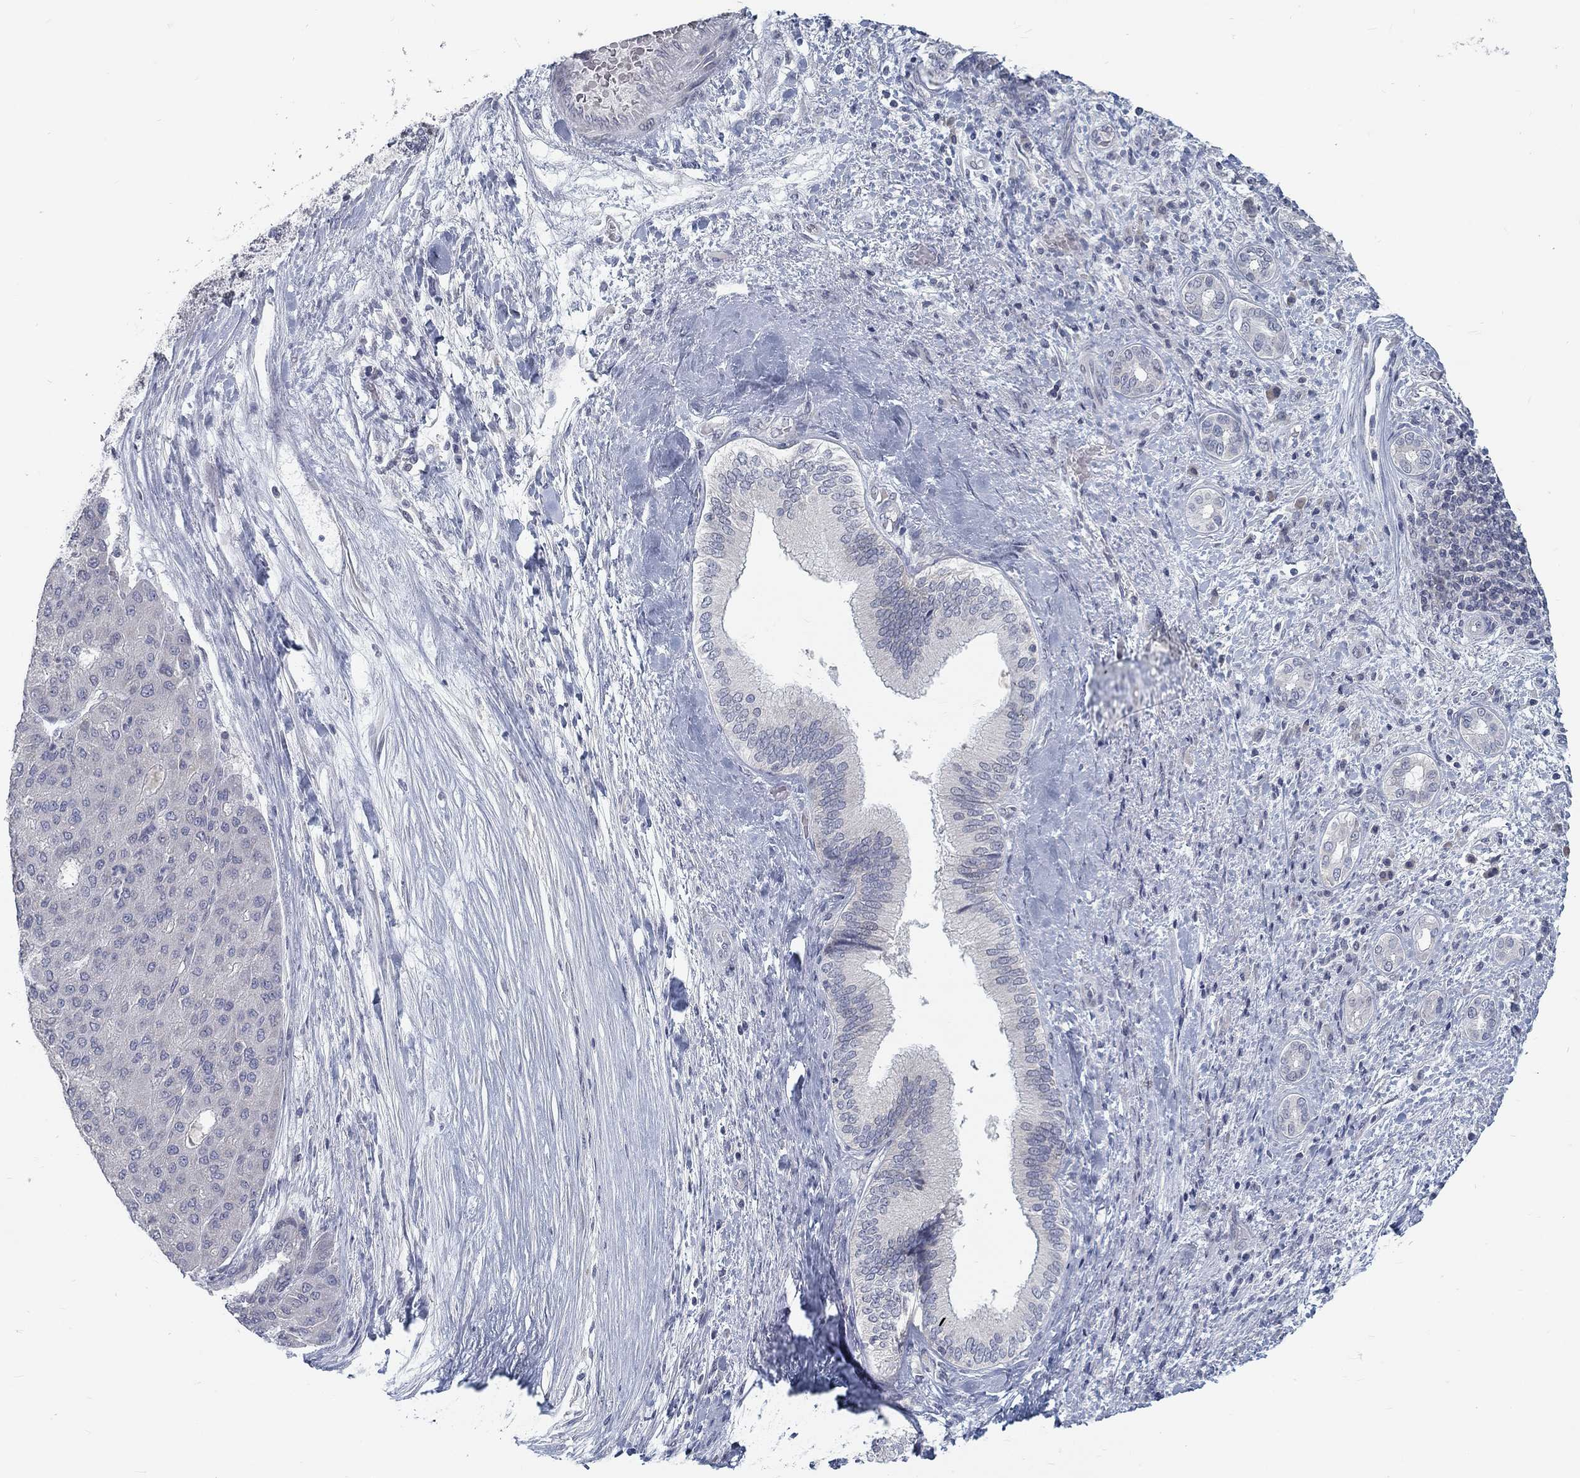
{"staining": {"intensity": "negative", "quantity": "none", "location": "none"}, "tissue": "liver cancer", "cell_type": "Tumor cells", "image_type": "cancer", "snomed": [{"axis": "morphology", "description": "Carcinoma, Hepatocellular, NOS"}, {"axis": "topography", "description": "Liver"}], "caption": "This histopathology image is of liver cancer (hepatocellular carcinoma) stained with IHC to label a protein in brown with the nuclei are counter-stained blue. There is no positivity in tumor cells.", "gene": "ATP1A3", "patient": {"sex": "male", "age": 65}}